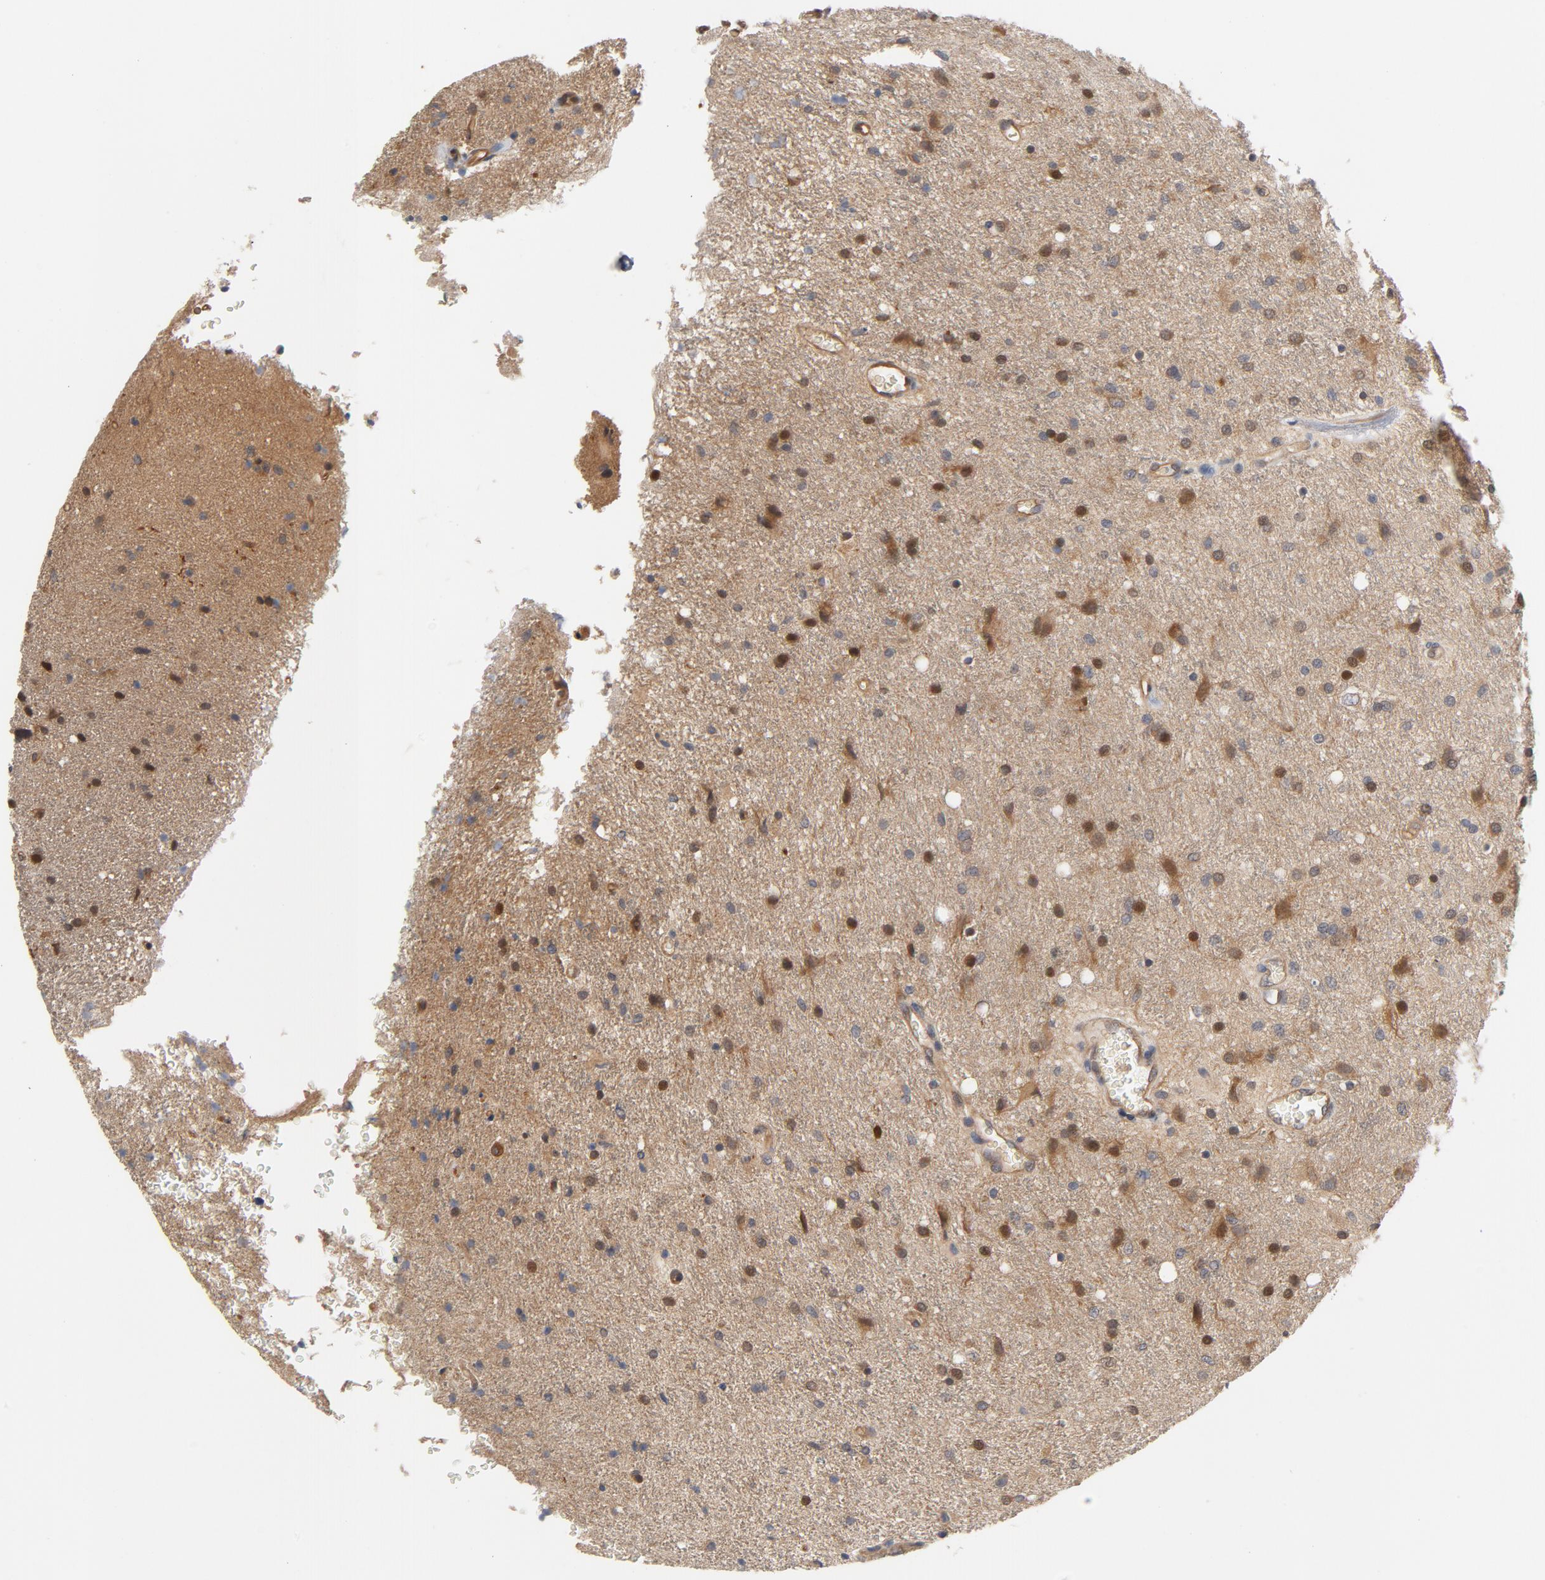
{"staining": {"intensity": "moderate", "quantity": "<25%", "location": "cytoplasmic/membranous,nuclear"}, "tissue": "glioma", "cell_type": "Tumor cells", "image_type": "cancer", "snomed": [{"axis": "morphology", "description": "Normal tissue, NOS"}, {"axis": "morphology", "description": "Glioma, malignant, High grade"}, {"axis": "topography", "description": "Cerebral cortex"}], "caption": "Human glioma stained for a protein (brown) exhibits moderate cytoplasmic/membranous and nuclear positive positivity in approximately <25% of tumor cells.", "gene": "PITPNM2", "patient": {"sex": "male", "age": 56}}